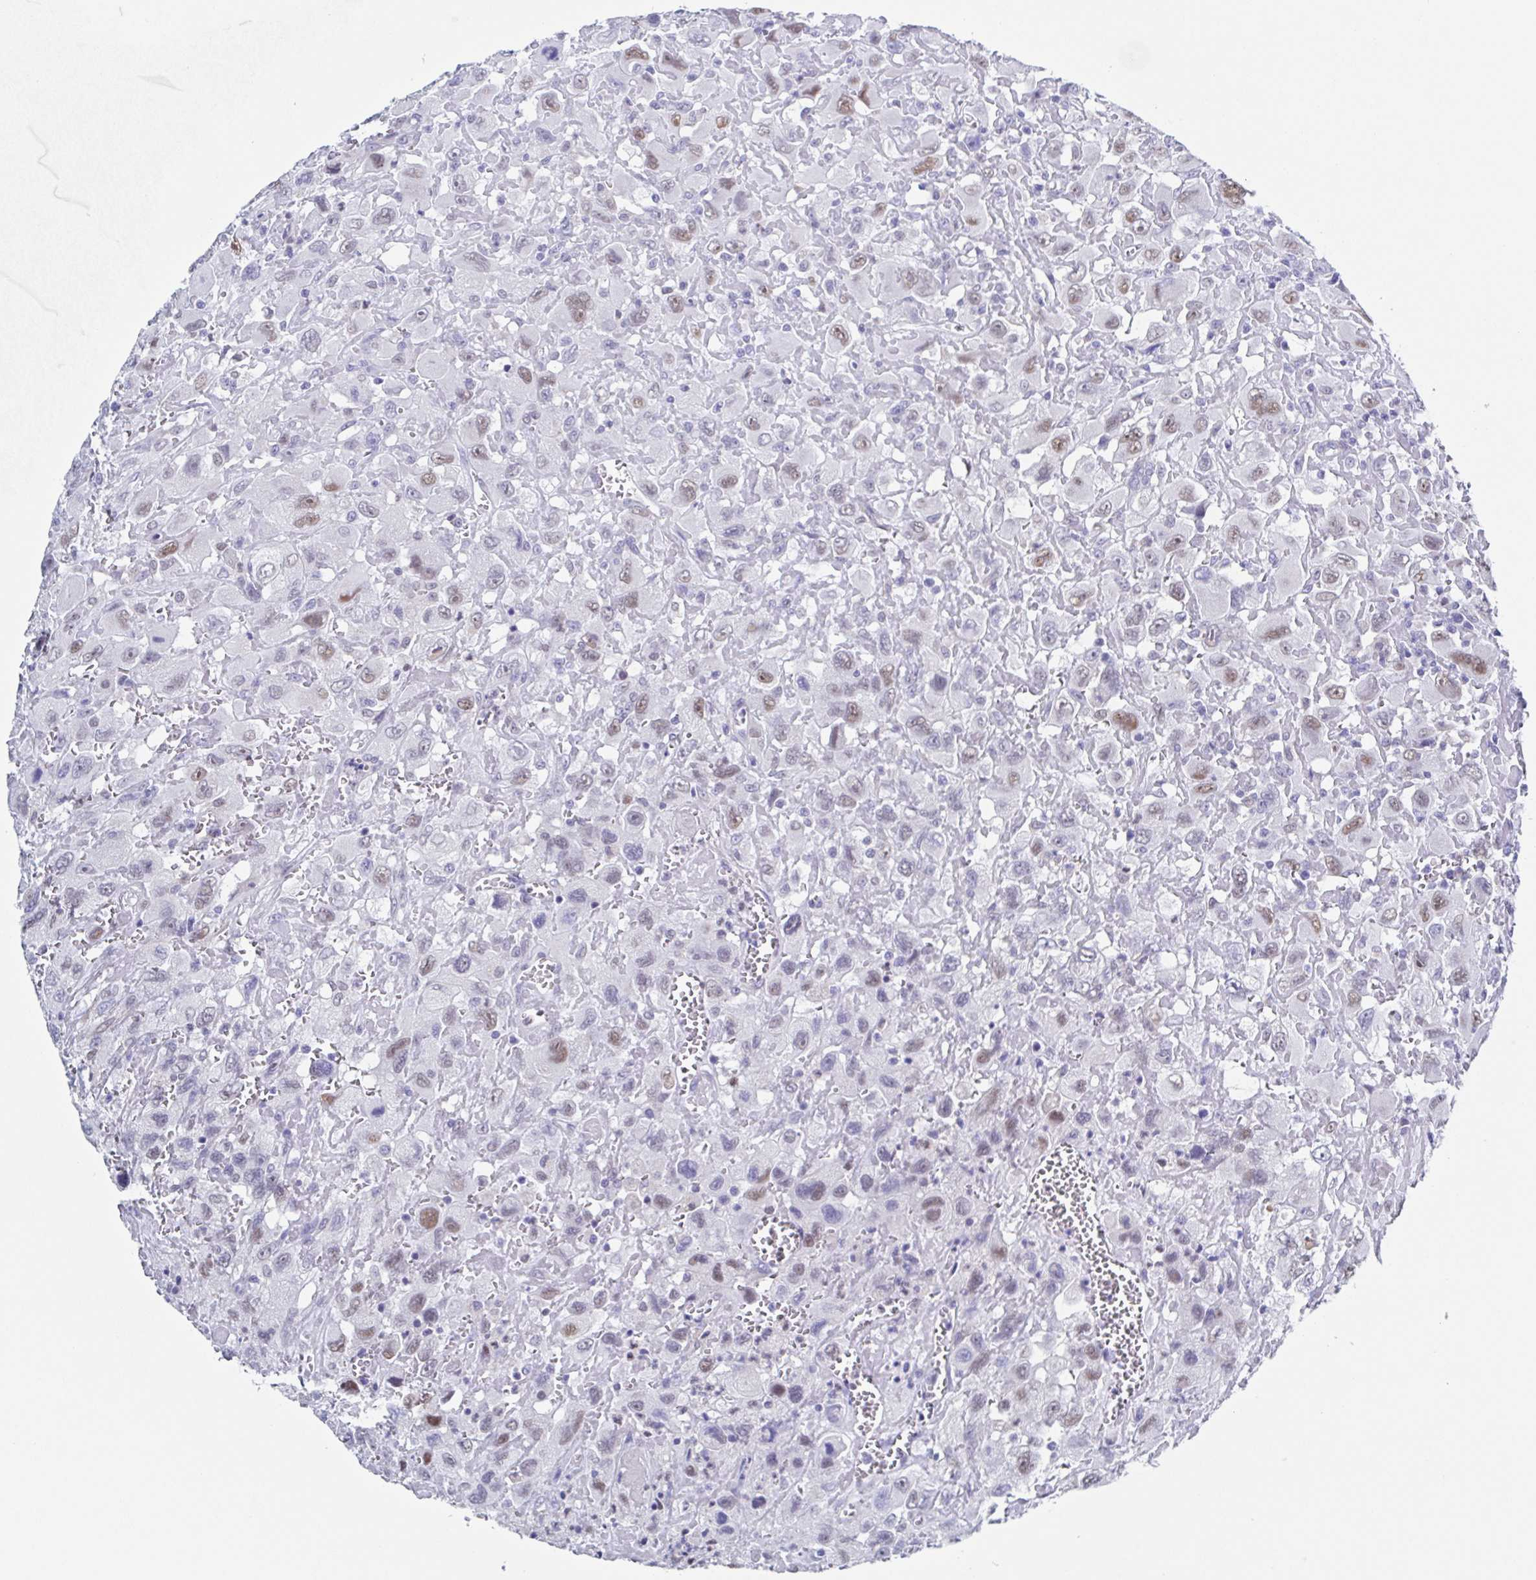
{"staining": {"intensity": "weak", "quantity": "<25%", "location": "nuclear"}, "tissue": "head and neck cancer", "cell_type": "Tumor cells", "image_type": "cancer", "snomed": [{"axis": "morphology", "description": "Squamous cell carcinoma, NOS"}, {"axis": "morphology", "description": "Squamous cell carcinoma, metastatic, NOS"}, {"axis": "topography", "description": "Oral tissue"}, {"axis": "topography", "description": "Head-Neck"}], "caption": "Immunohistochemical staining of squamous cell carcinoma (head and neck) demonstrates no significant staining in tumor cells.", "gene": "PBOV1", "patient": {"sex": "female", "age": 85}}